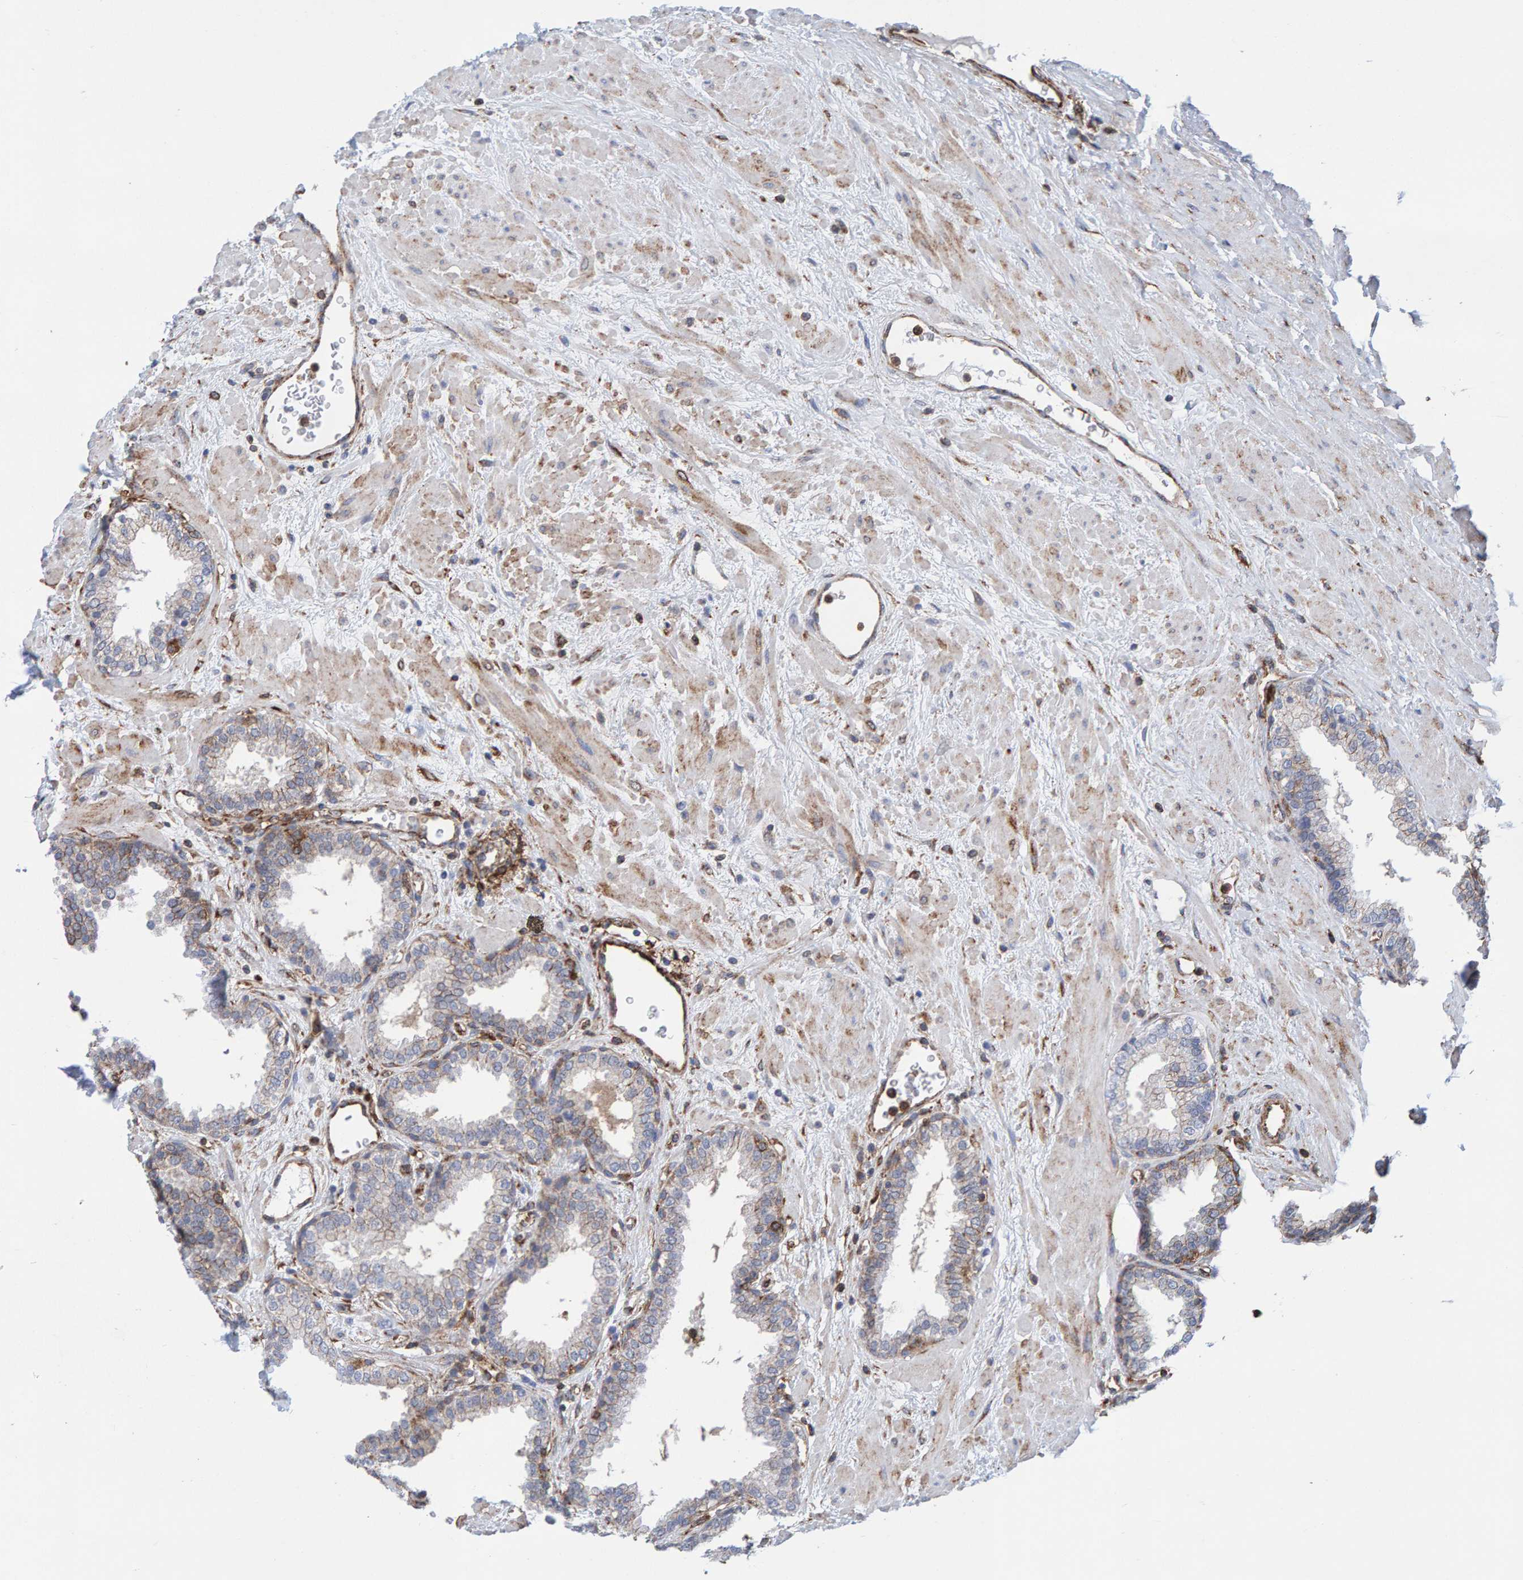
{"staining": {"intensity": "weak", "quantity": "<25%", "location": "cytoplasmic/membranous"}, "tissue": "prostate", "cell_type": "Glandular cells", "image_type": "normal", "snomed": [{"axis": "morphology", "description": "Normal tissue, NOS"}, {"axis": "topography", "description": "Prostate"}], "caption": "Immunohistochemistry of unremarkable human prostate shows no expression in glandular cells.", "gene": "MVP", "patient": {"sex": "male", "age": 51}}